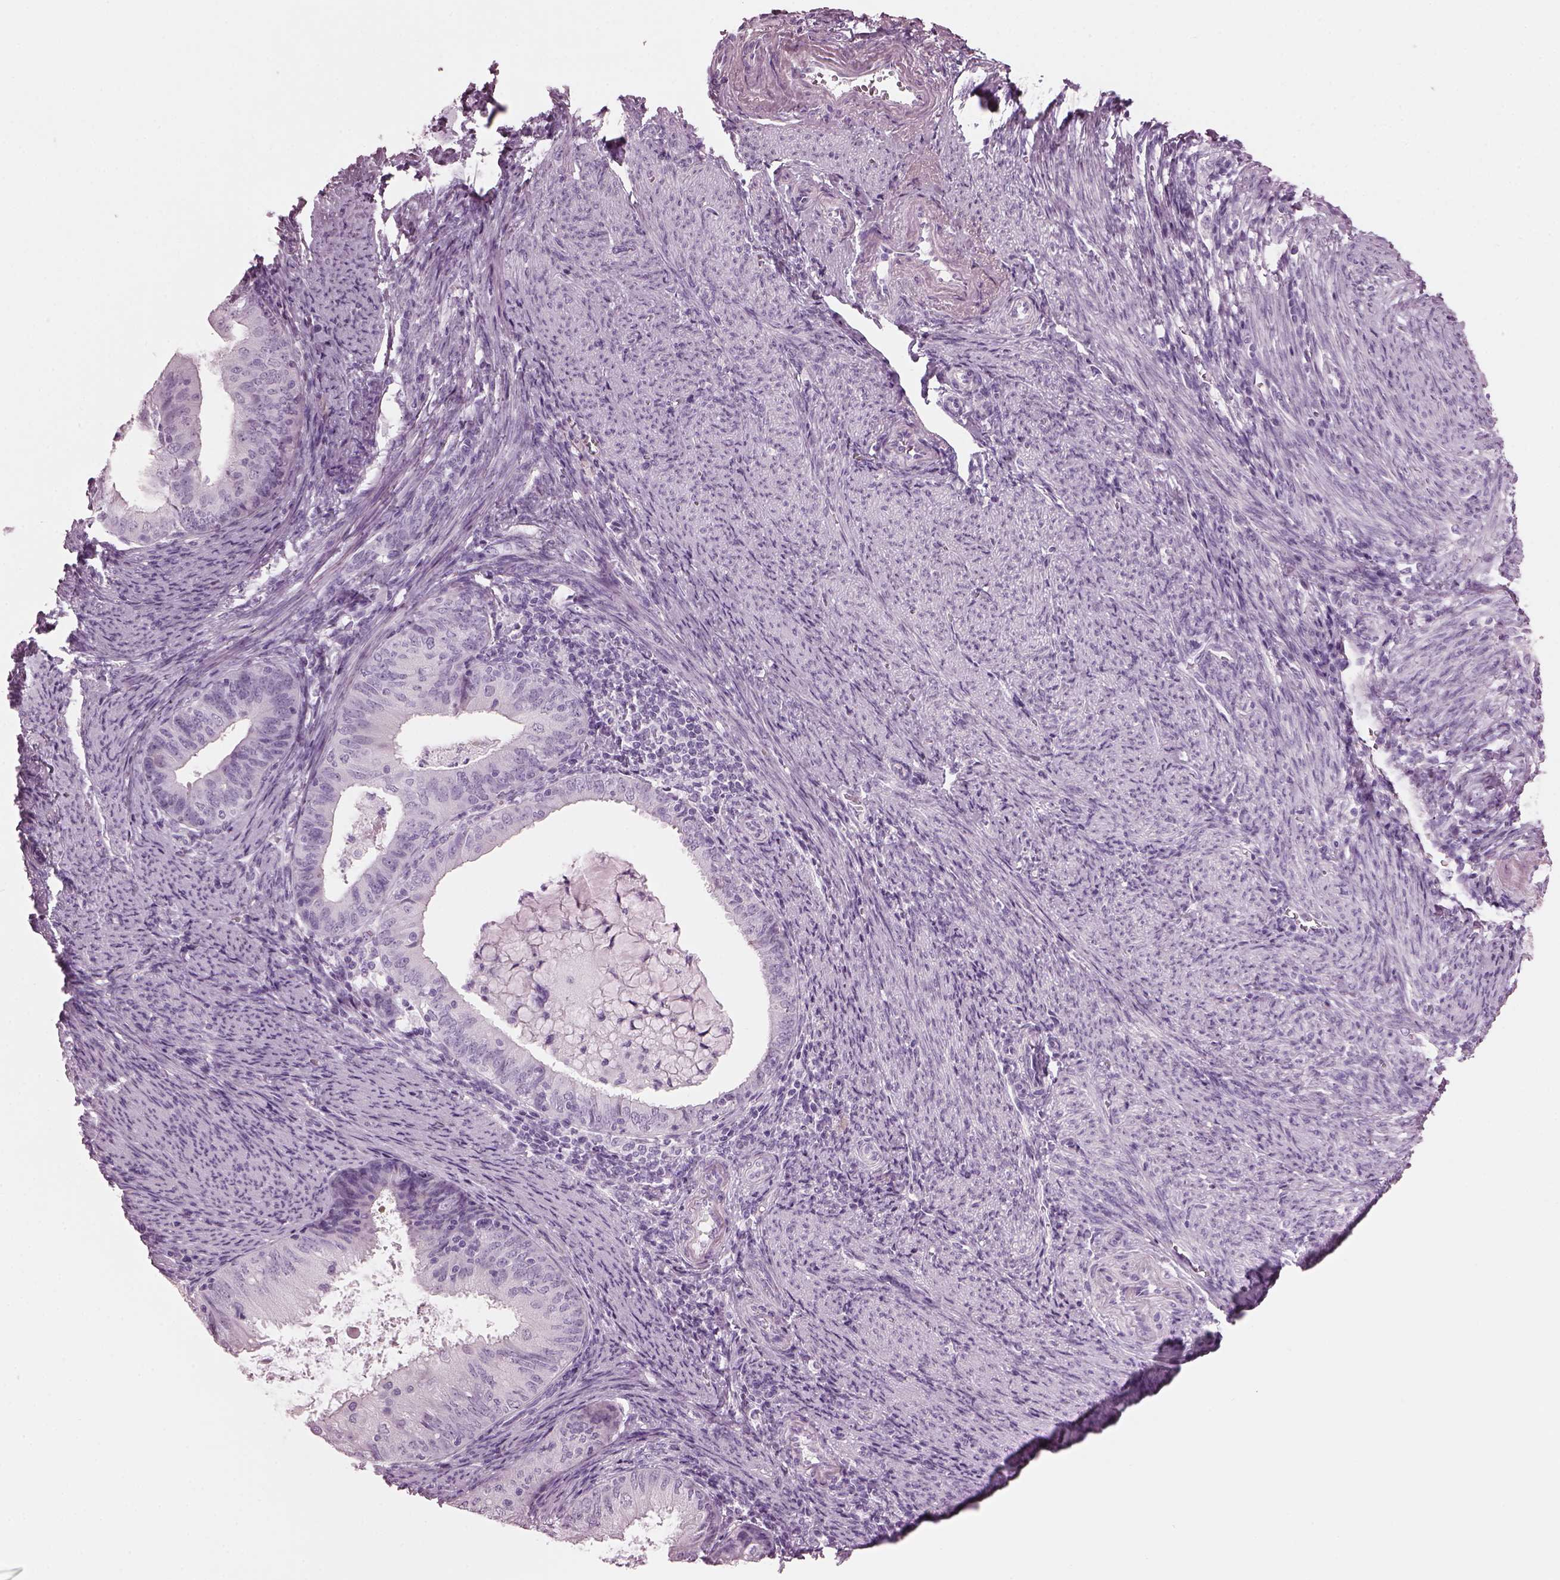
{"staining": {"intensity": "negative", "quantity": "none", "location": "none"}, "tissue": "endometrial cancer", "cell_type": "Tumor cells", "image_type": "cancer", "snomed": [{"axis": "morphology", "description": "Adenocarcinoma, NOS"}, {"axis": "topography", "description": "Endometrium"}], "caption": "IHC histopathology image of neoplastic tissue: endometrial cancer (adenocarcinoma) stained with DAB demonstrates no significant protein staining in tumor cells.", "gene": "HYDIN", "patient": {"sex": "female", "age": 57}}